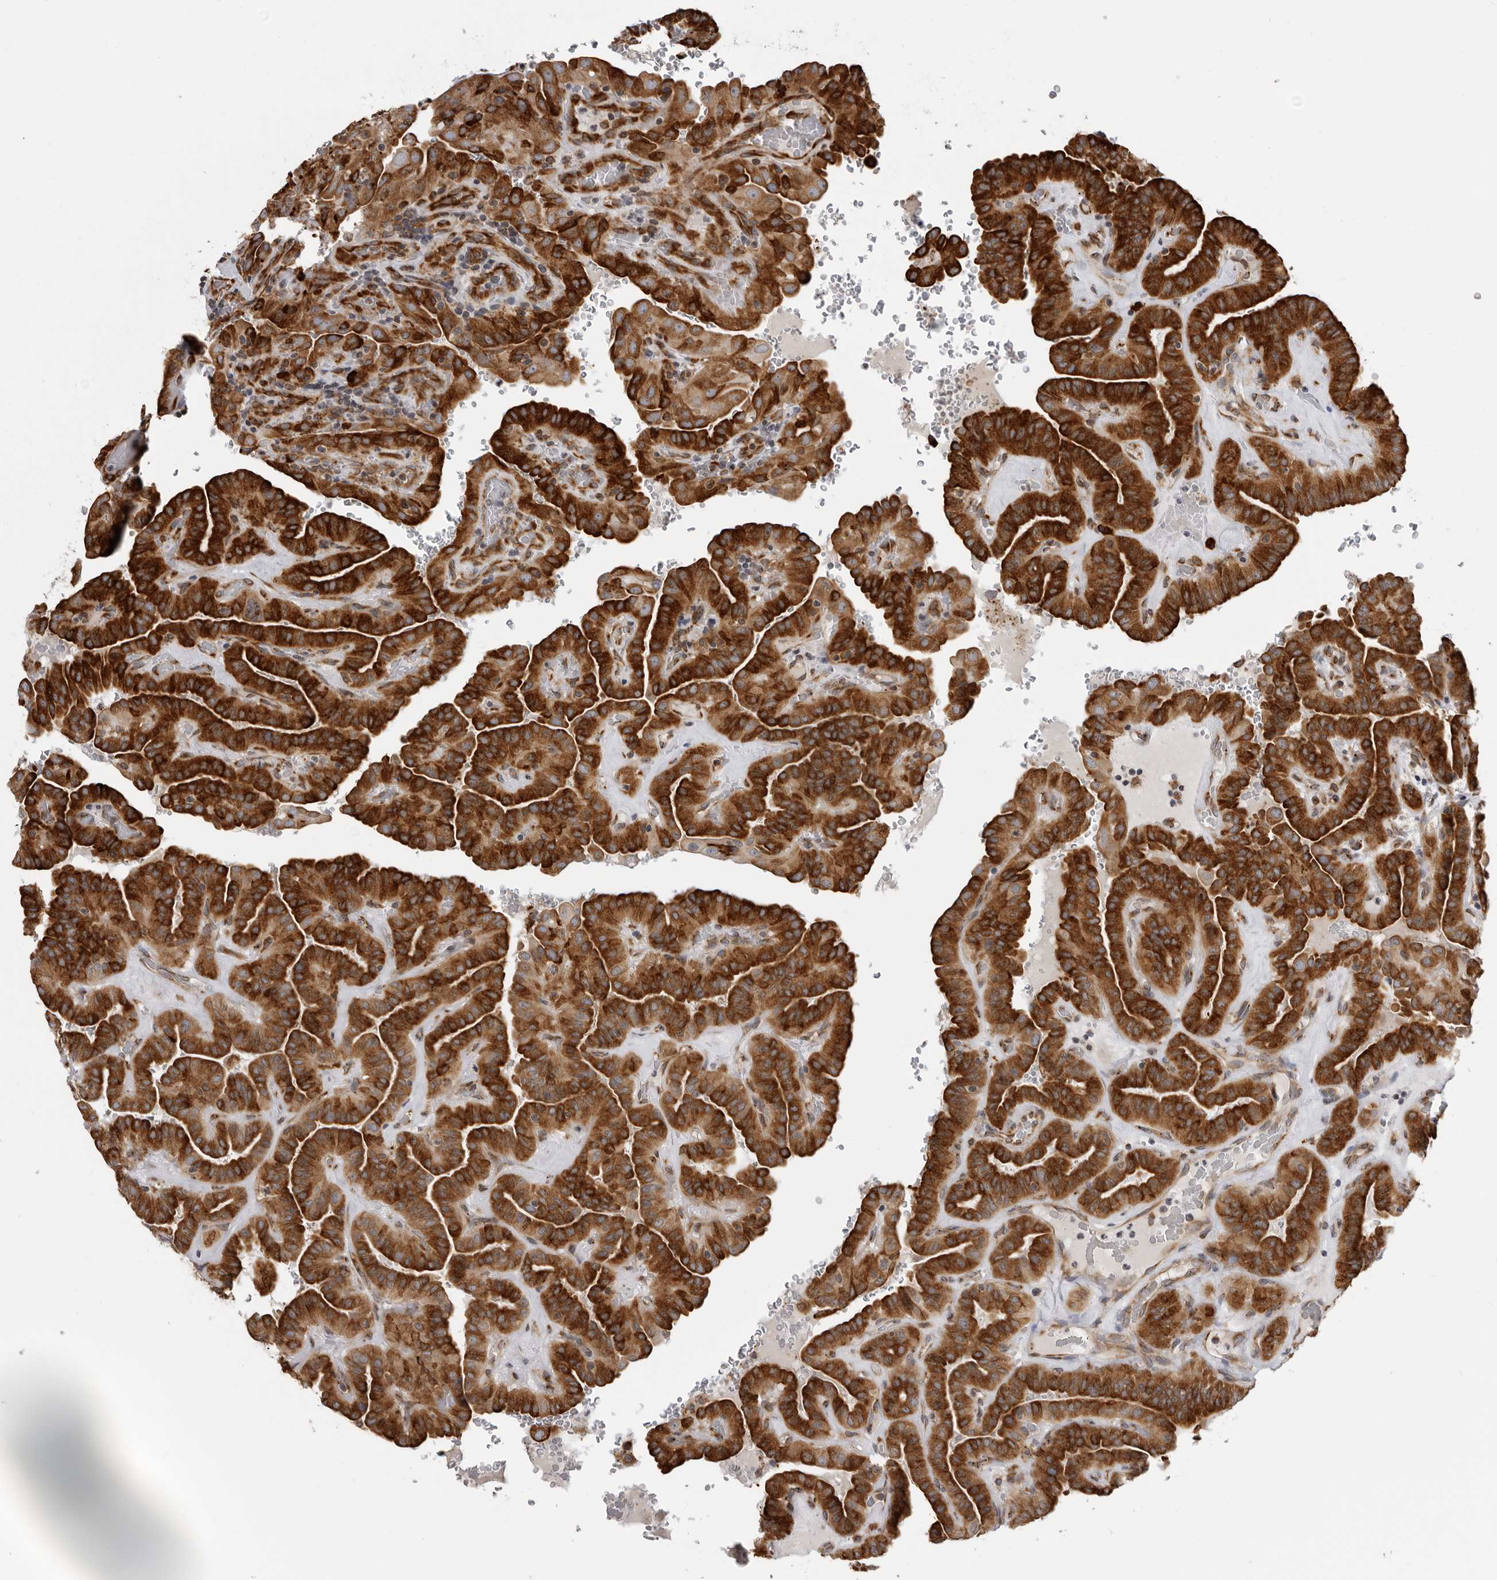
{"staining": {"intensity": "strong", "quantity": ">75%", "location": "cytoplasmic/membranous"}, "tissue": "thyroid cancer", "cell_type": "Tumor cells", "image_type": "cancer", "snomed": [{"axis": "morphology", "description": "Papillary adenocarcinoma, NOS"}, {"axis": "topography", "description": "Thyroid gland"}], "caption": "Thyroid cancer stained for a protein reveals strong cytoplasmic/membranous positivity in tumor cells. The protein is shown in brown color, while the nuclei are stained blue.", "gene": "ALPK2", "patient": {"sex": "male", "age": 77}}